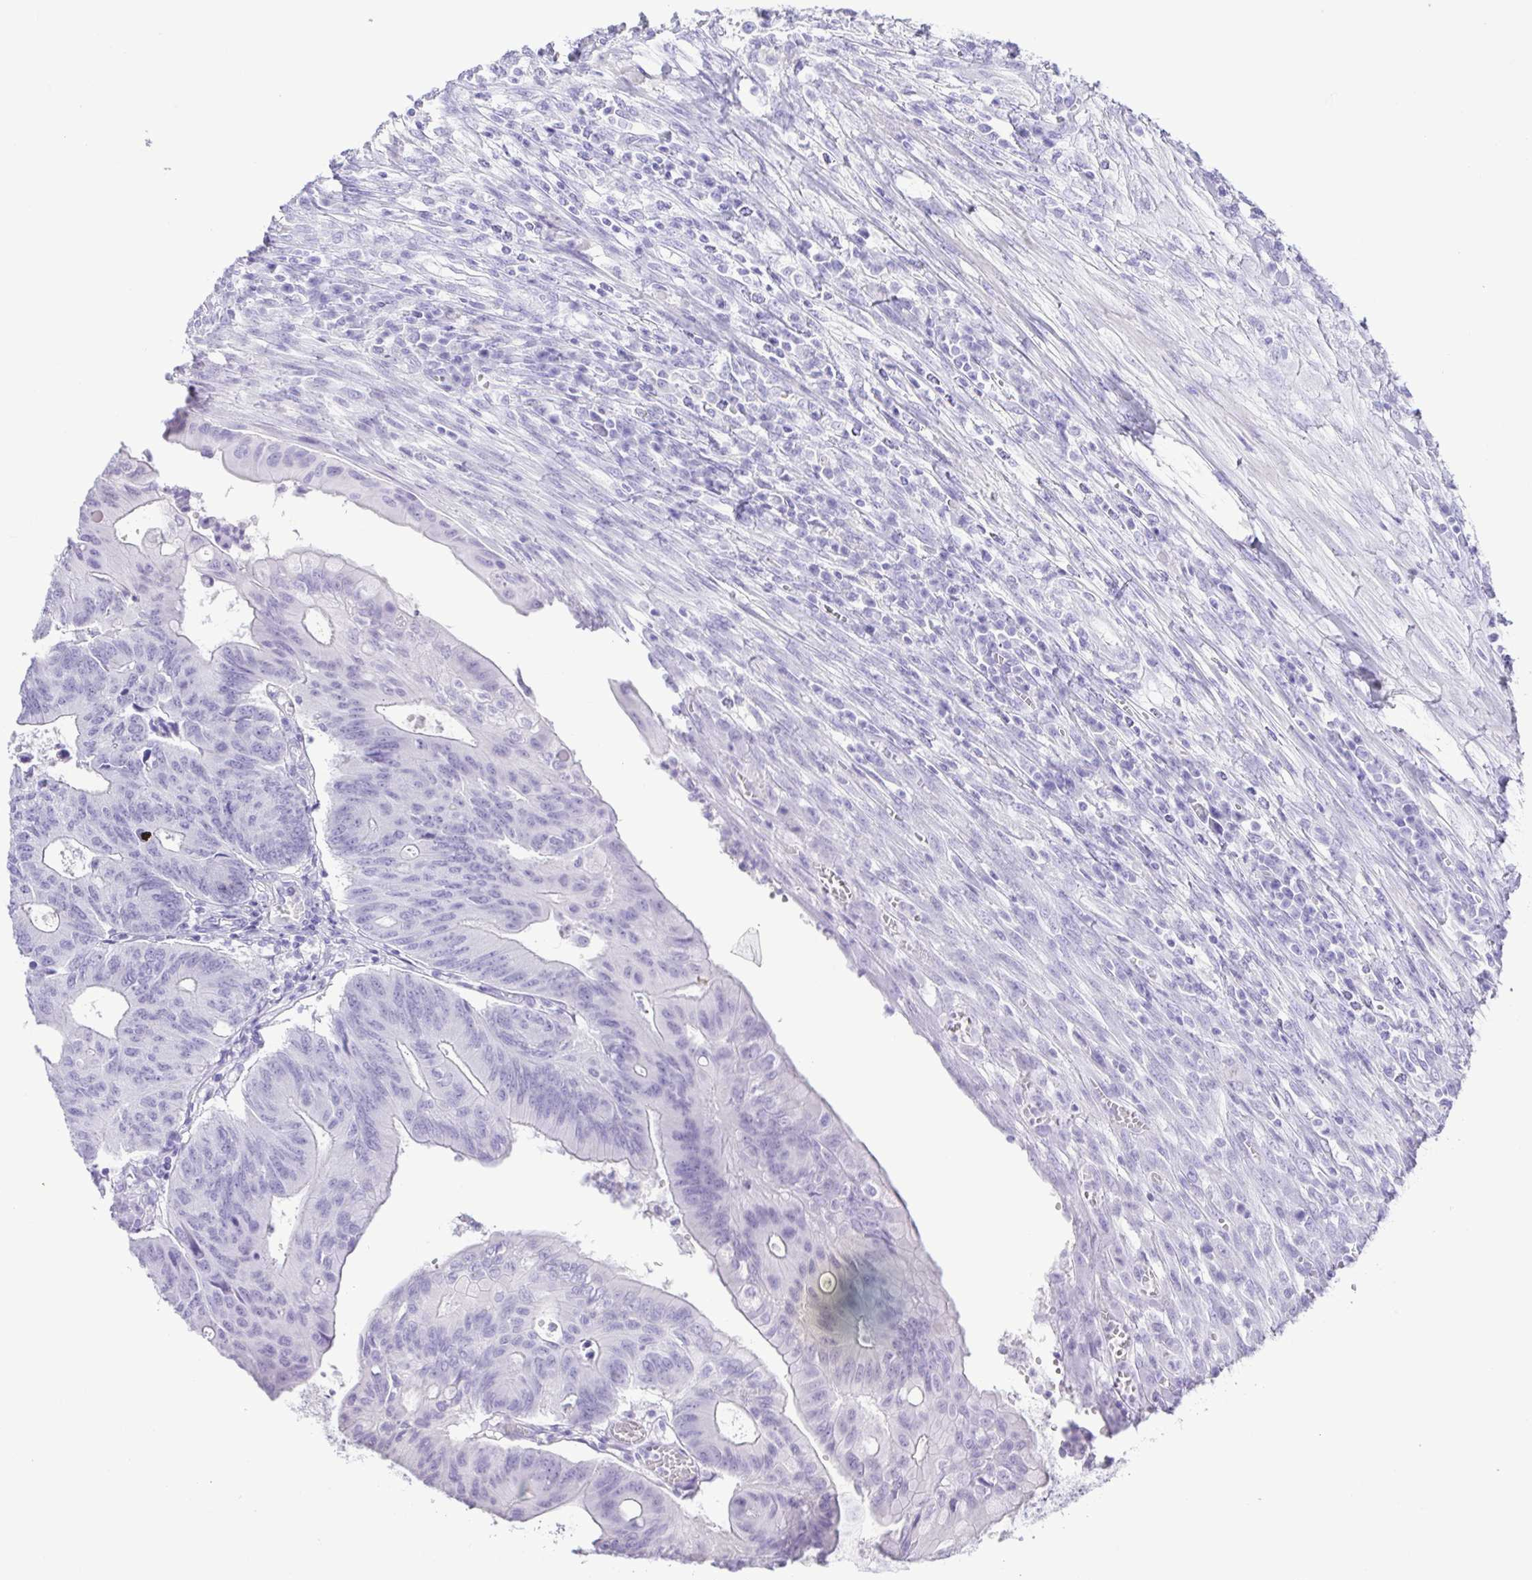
{"staining": {"intensity": "negative", "quantity": "none", "location": "none"}, "tissue": "colorectal cancer", "cell_type": "Tumor cells", "image_type": "cancer", "snomed": [{"axis": "morphology", "description": "Adenocarcinoma, NOS"}, {"axis": "topography", "description": "Colon"}], "caption": "This is an IHC micrograph of colorectal adenocarcinoma. There is no expression in tumor cells.", "gene": "CASP14", "patient": {"sex": "male", "age": 65}}